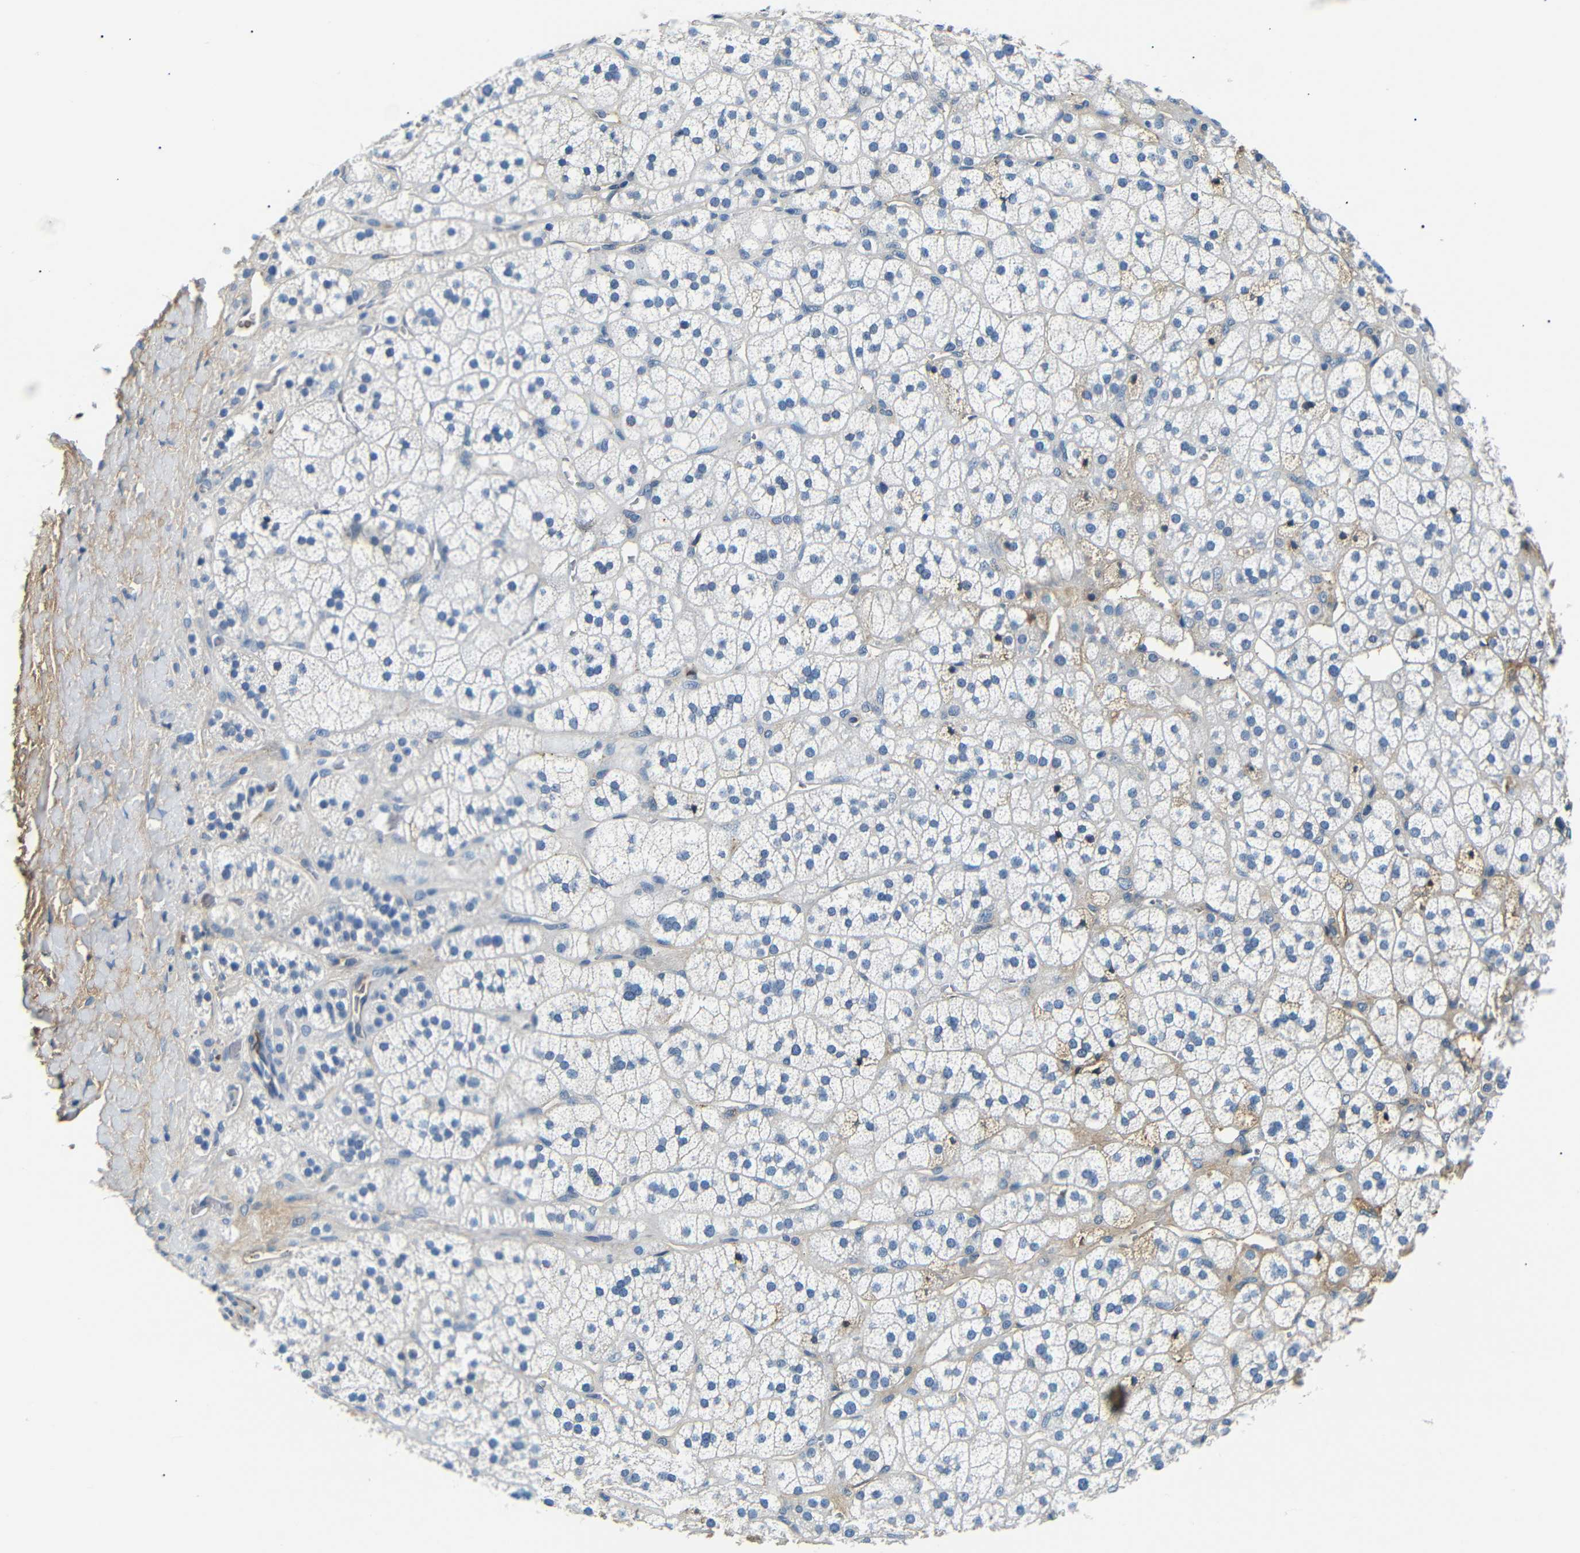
{"staining": {"intensity": "negative", "quantity": "none", "location": "none"}, "tissue": "adrenal gland", "cell_type": "Glandular cells", "image_type": "normal", "snomed": [{"axis": "morphology", "description": "Normal tissue, NOS"}, {"axis": "topography", "description": "Adrenal gland"}], "caption": "High power microscopy photomicrograph of an immunohistochemistry (IHC) photomicrograph of unremarkable adrenal gland, revealing no significant expression in glandular cells.", "gene": "LHCGR", "patient": {"sex": "male", "age": 56}}